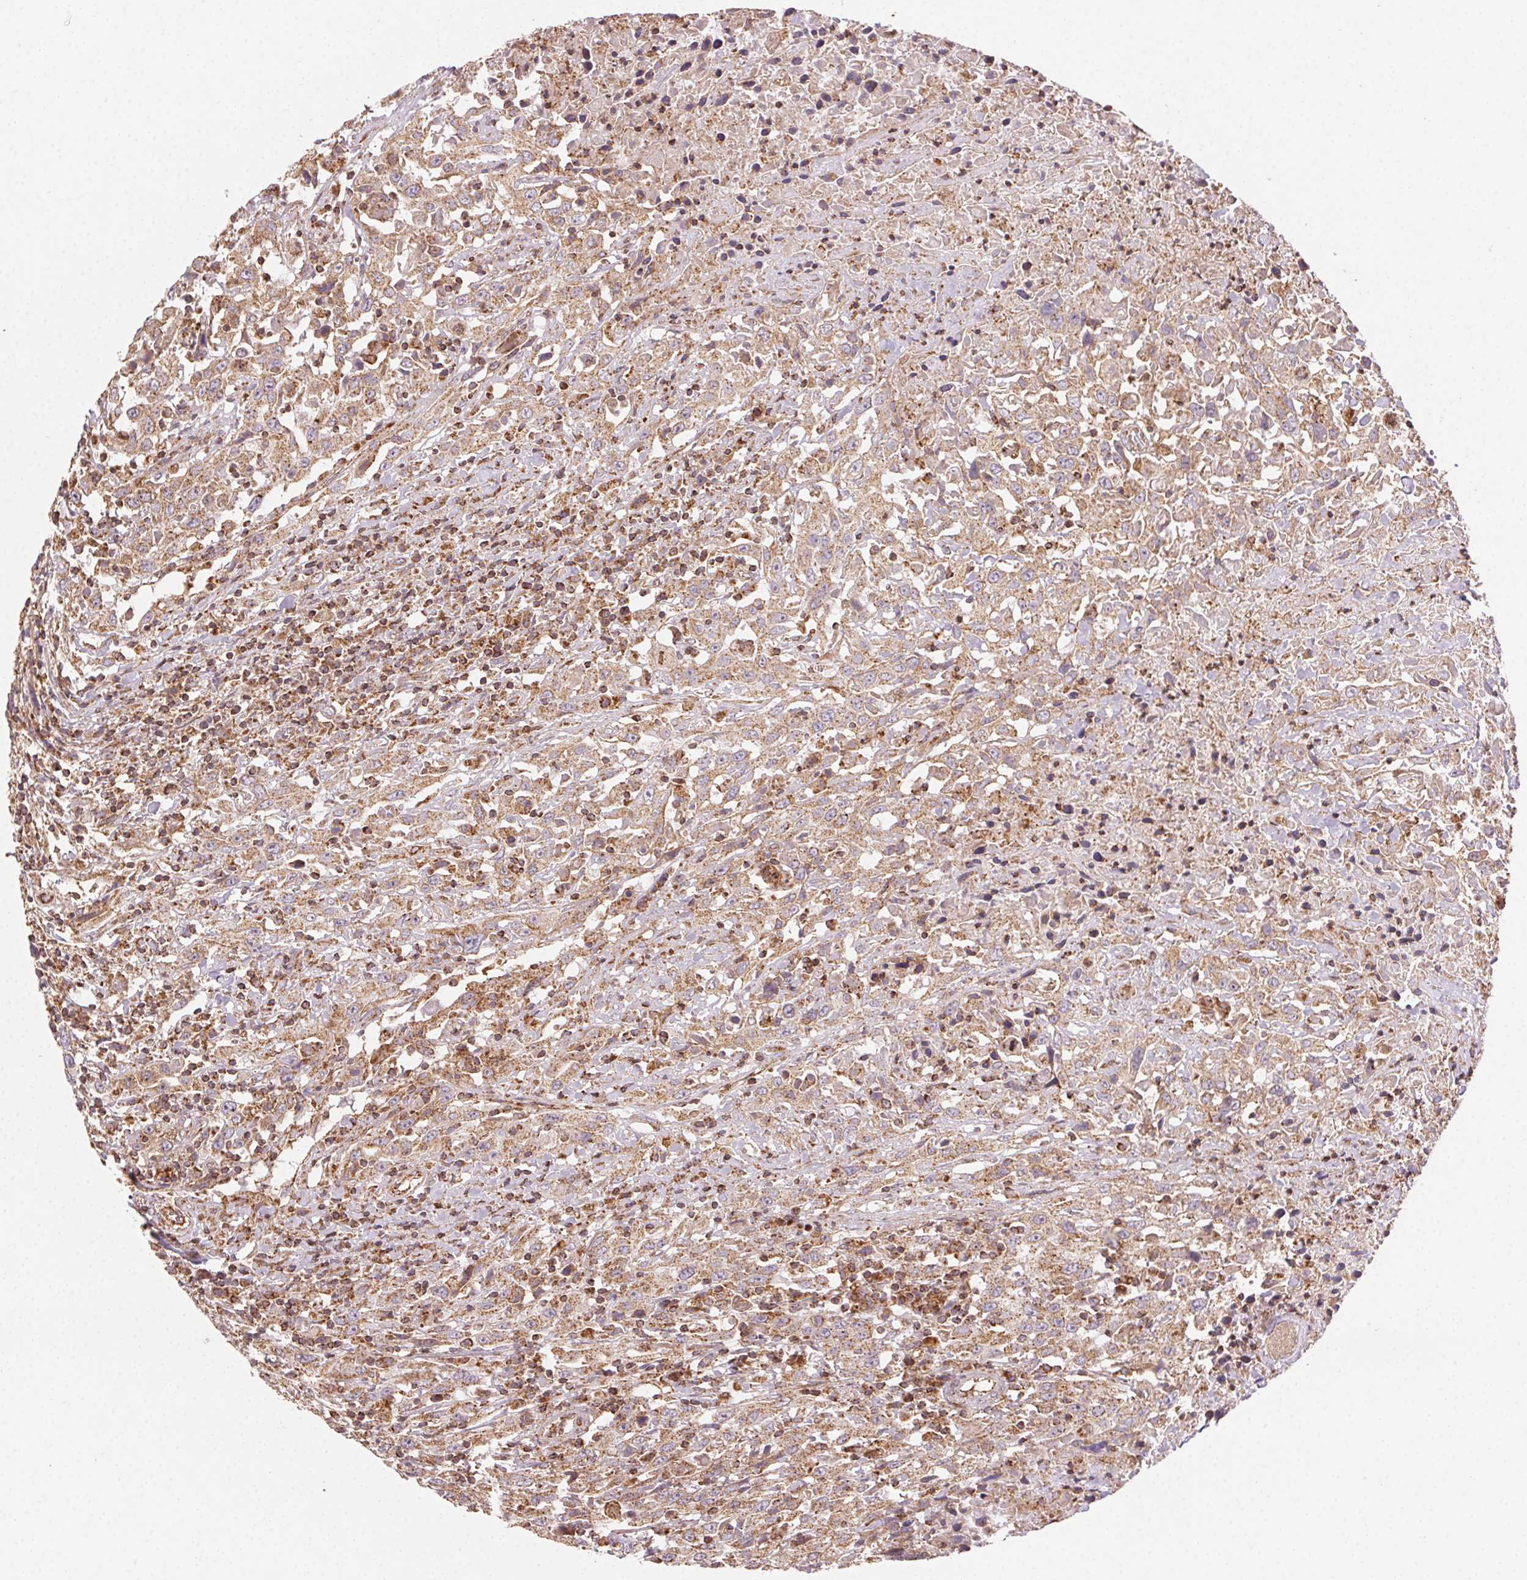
{"staining": {"intensity": "moderate", "quantity": ">75%", "location": "cytoplasmic/membranous"}, "tissue": "urothelial cancer", "cell_type": "Tumor cells", "image_type": "cancer", "snomed": [{"axis": "morphology", "description": "Urothelial carcinoma, High grade"}, {"axis": "topography", "description": "Urinary bladder"}], "caption": "Urothelial cancer tissue shows moderate cytoplasmic/membranous positivity in about >75% of tumor cells, visualized by immunohistochemistry.", "gene": "CLPB", "patient": {"sex": "male", "age": 61}}